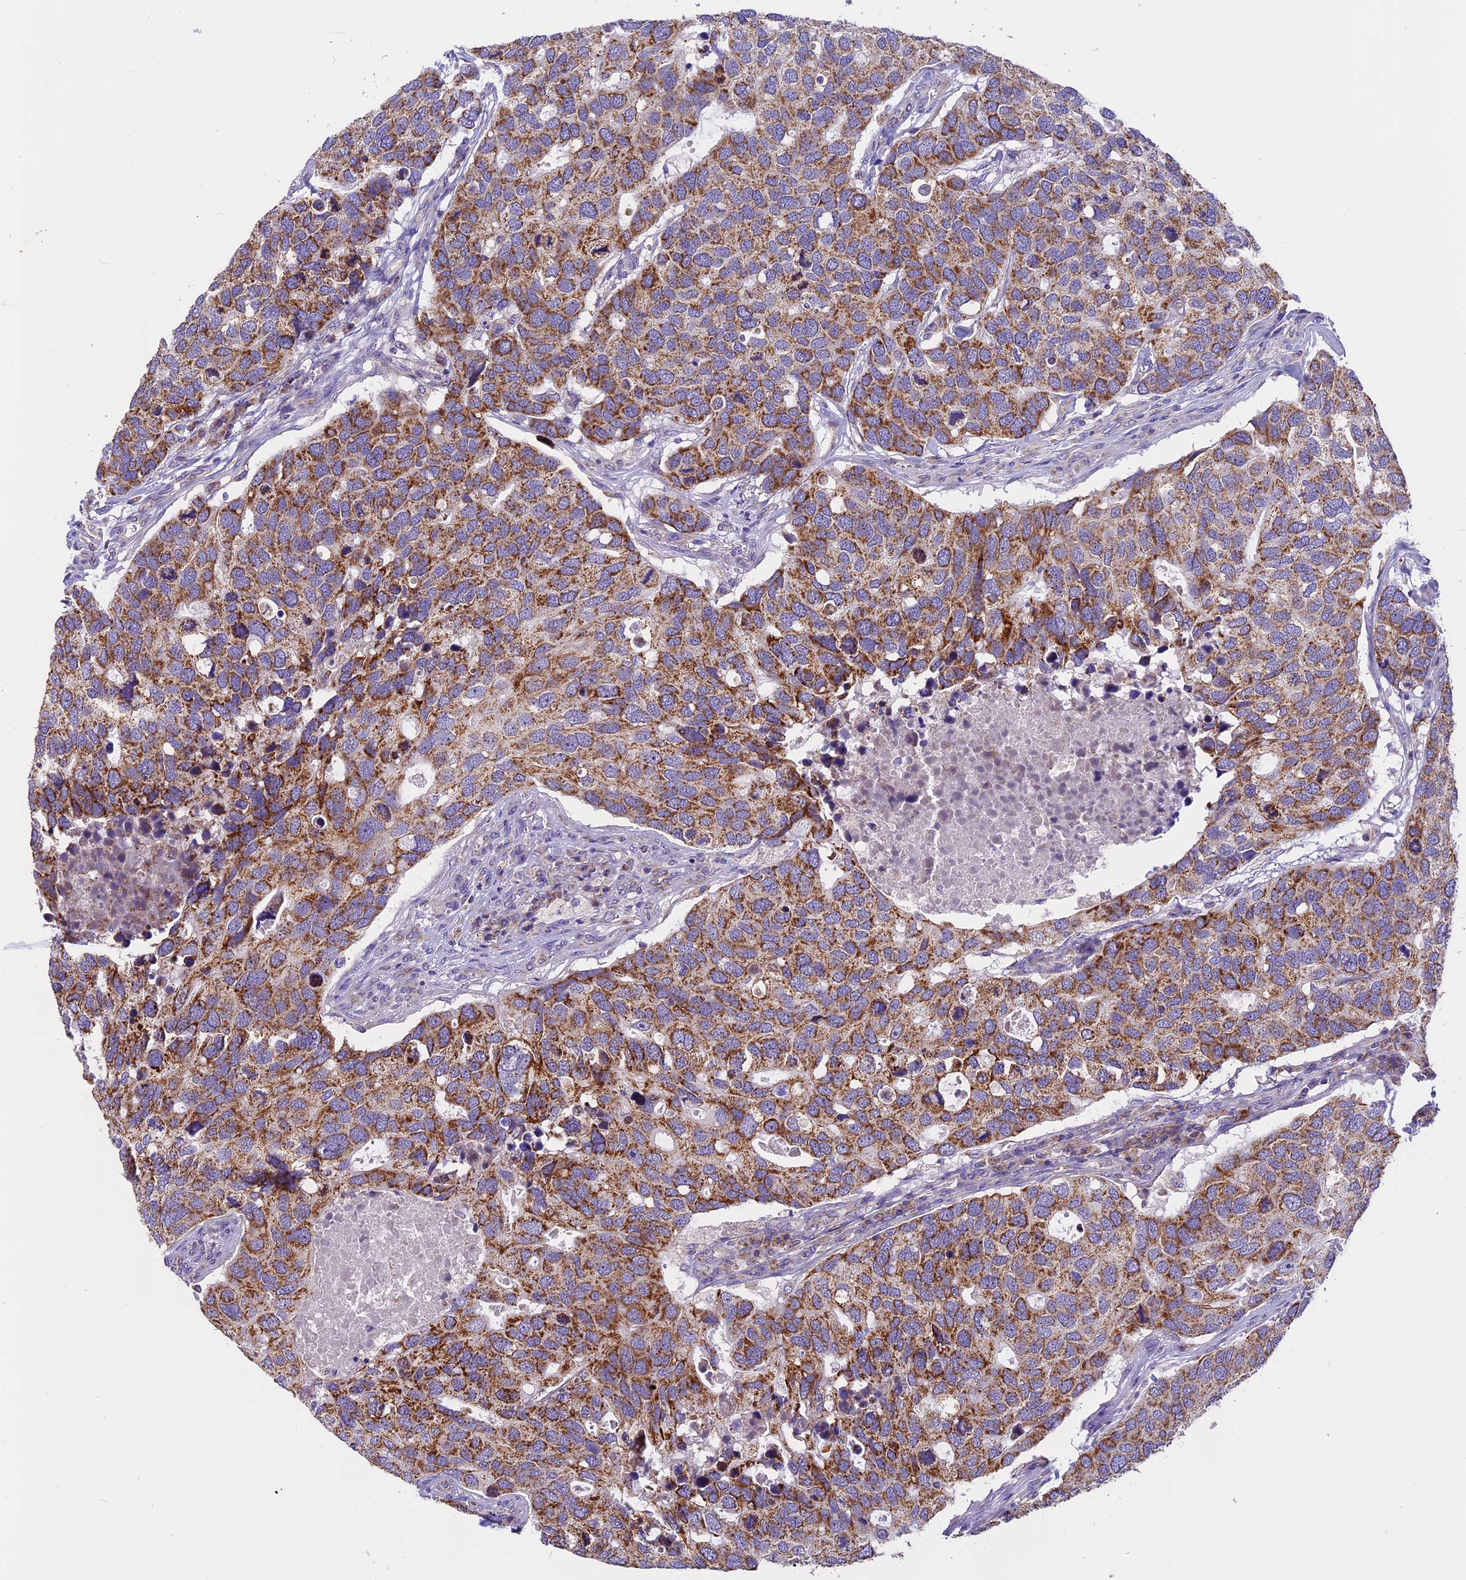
{"staining": {"intensity": "moderate", "quantity": ">75%", "location": "cytoplasmic/membranous"}, "tissue": "breast cancer", "cell_type": "Tumor cells", "image_type": "cancer", "snomed": [{"axis": "morphology", "description": "Duct carcinoma"}, {"axis": "topography", "description": "Breast"}], "caption": "Immunohistochemistry (DAB (3,3'-diaminobenzidine)) staining of human breast invasive ductal carcinoma displays moderate cytoplasmic/membranous protein staining in approximately >75% of tumor cells.", "gene": "MGME1", "patient": {"sex": "female", "age": 83}}